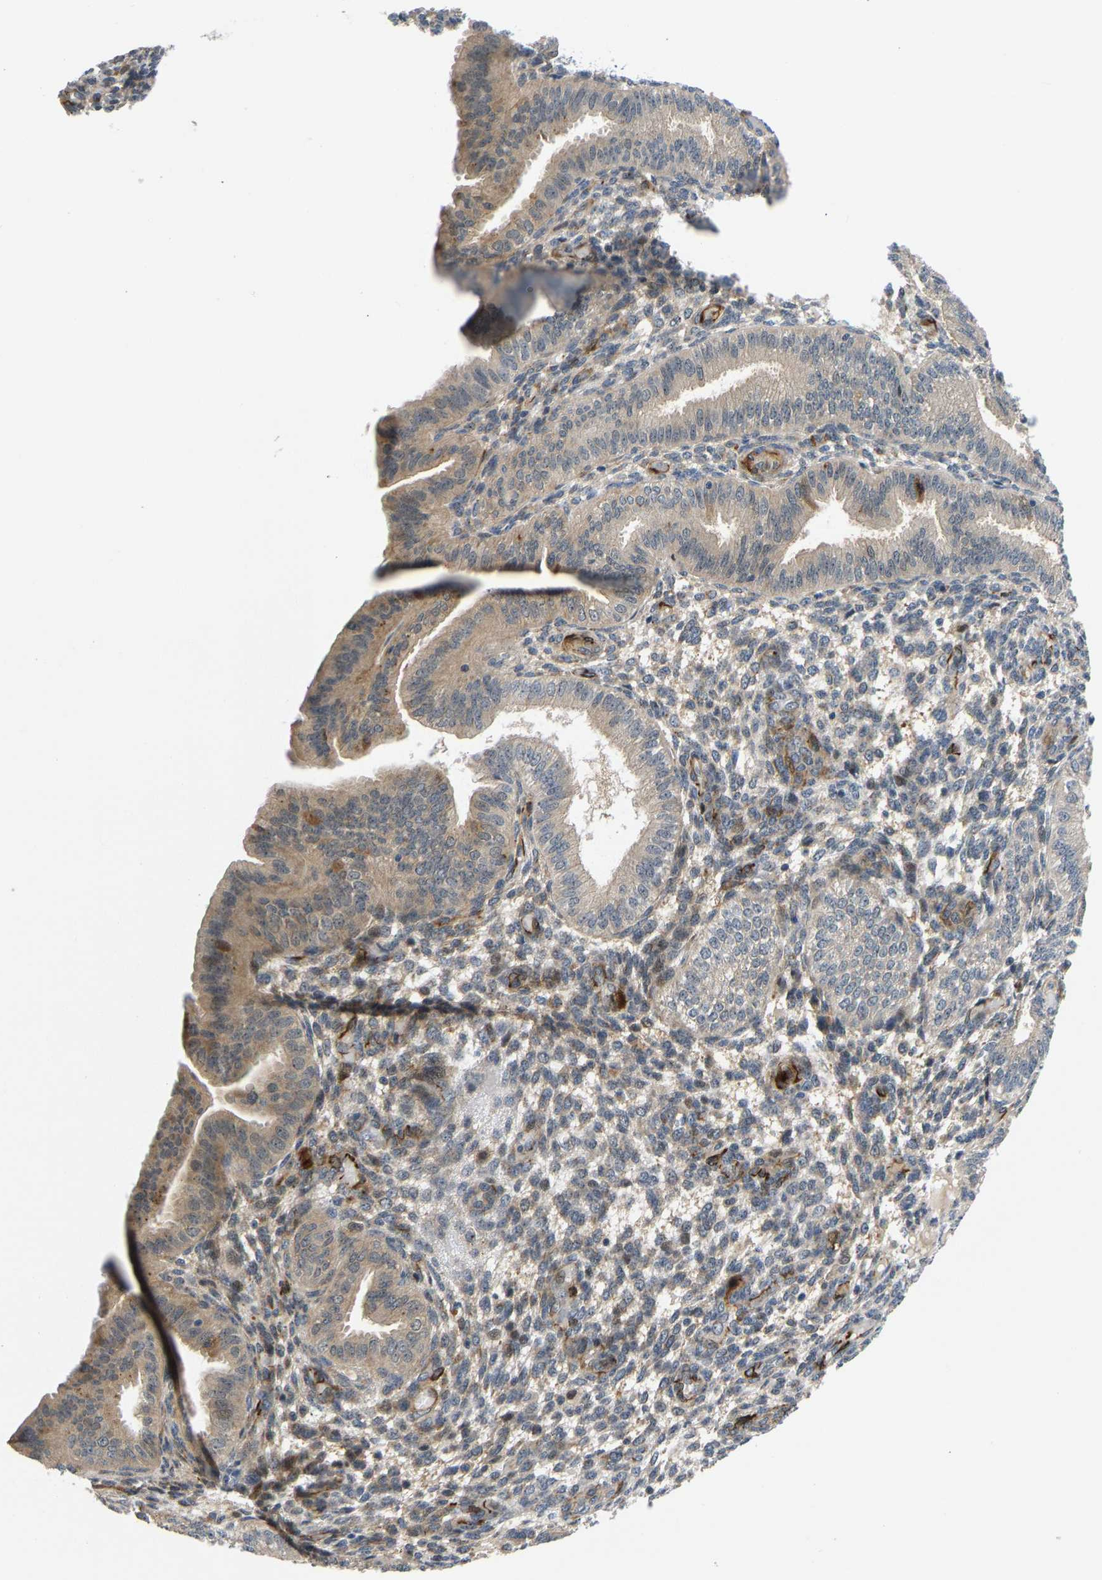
{"staining": {"intensity": "moderate", "quantity": "25%-75%", "location": "cytoplasmic/membranous"}, "tissue": "endometrium", "cell_type": "Cells in endometrial stroma", "image_type": "normal", "snomed": [{"axis": "morphology", "description": "Normal tissue, NOS"}, {"axis": "topography", "description": "Endometrium"}], "caption": "Human endometrium stained with a brown dye displays moderate cytoplasmic/membranous positive positivity in about 25%-75% of cells in endometrial stroma.", "gene": "RESF1", "patient": {"sex": "female", "age": 39}}